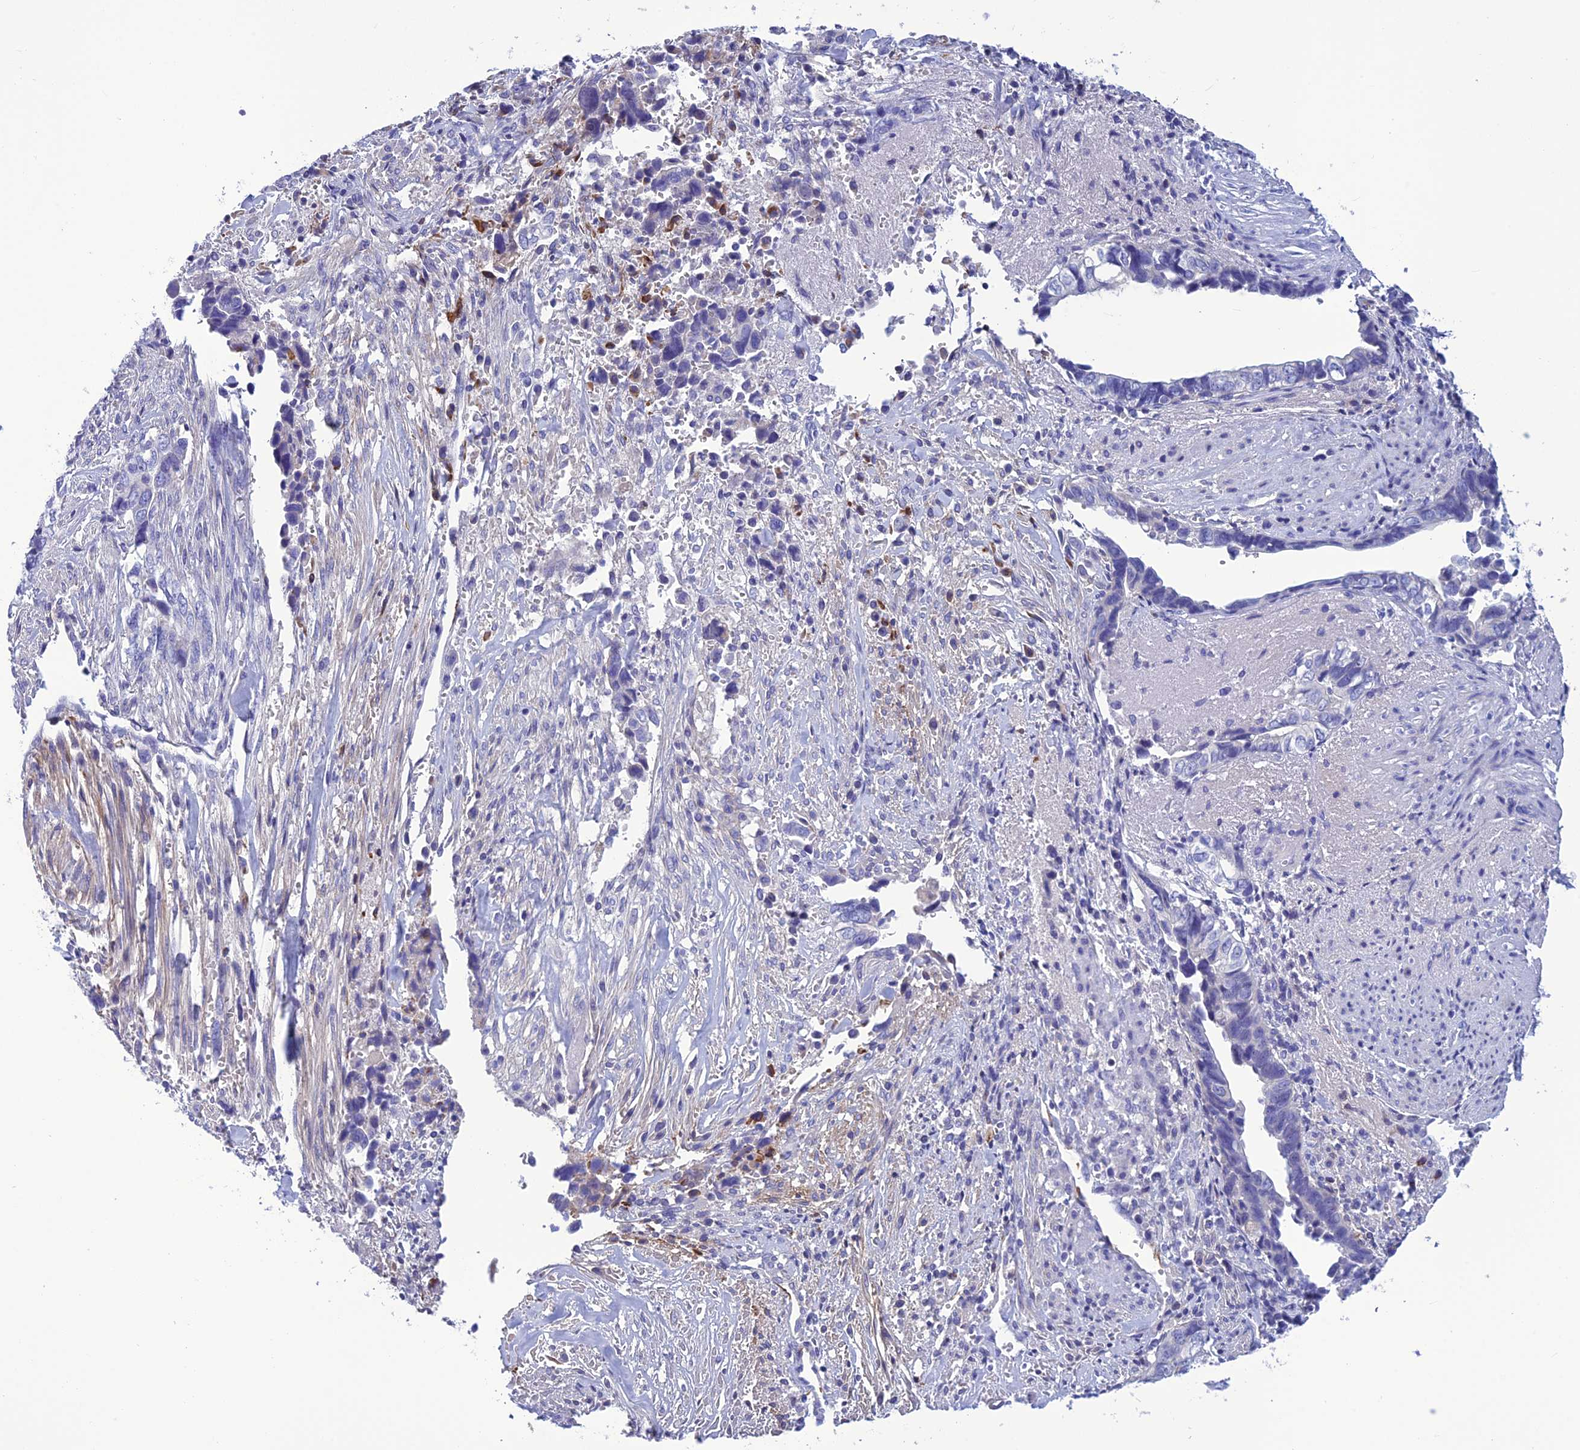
{"staining": {"intensity": "negative", "quantity": "none", "location": "none"}, "tissue": "liver cancer", "cell_type": "Tumor cells", "image_type": "cancer", "snomed": [{"axis": "morphology", "description": "Cholangiocarcinoma"}, {"axis": "topography", "description": "Liver"}], "caption": "IHC histopathology image of human liver cholangiocarcinoma stained for a protein (brown), which exhibits no positivity in tumor cells. The staining is performed using DAB (3,3'-diaminobenzidine) brown chromogen with nuclei counter-stained in using hematoxylin.", "gene": "BBS2", "patient": {"sex": "female", "age": 79}}